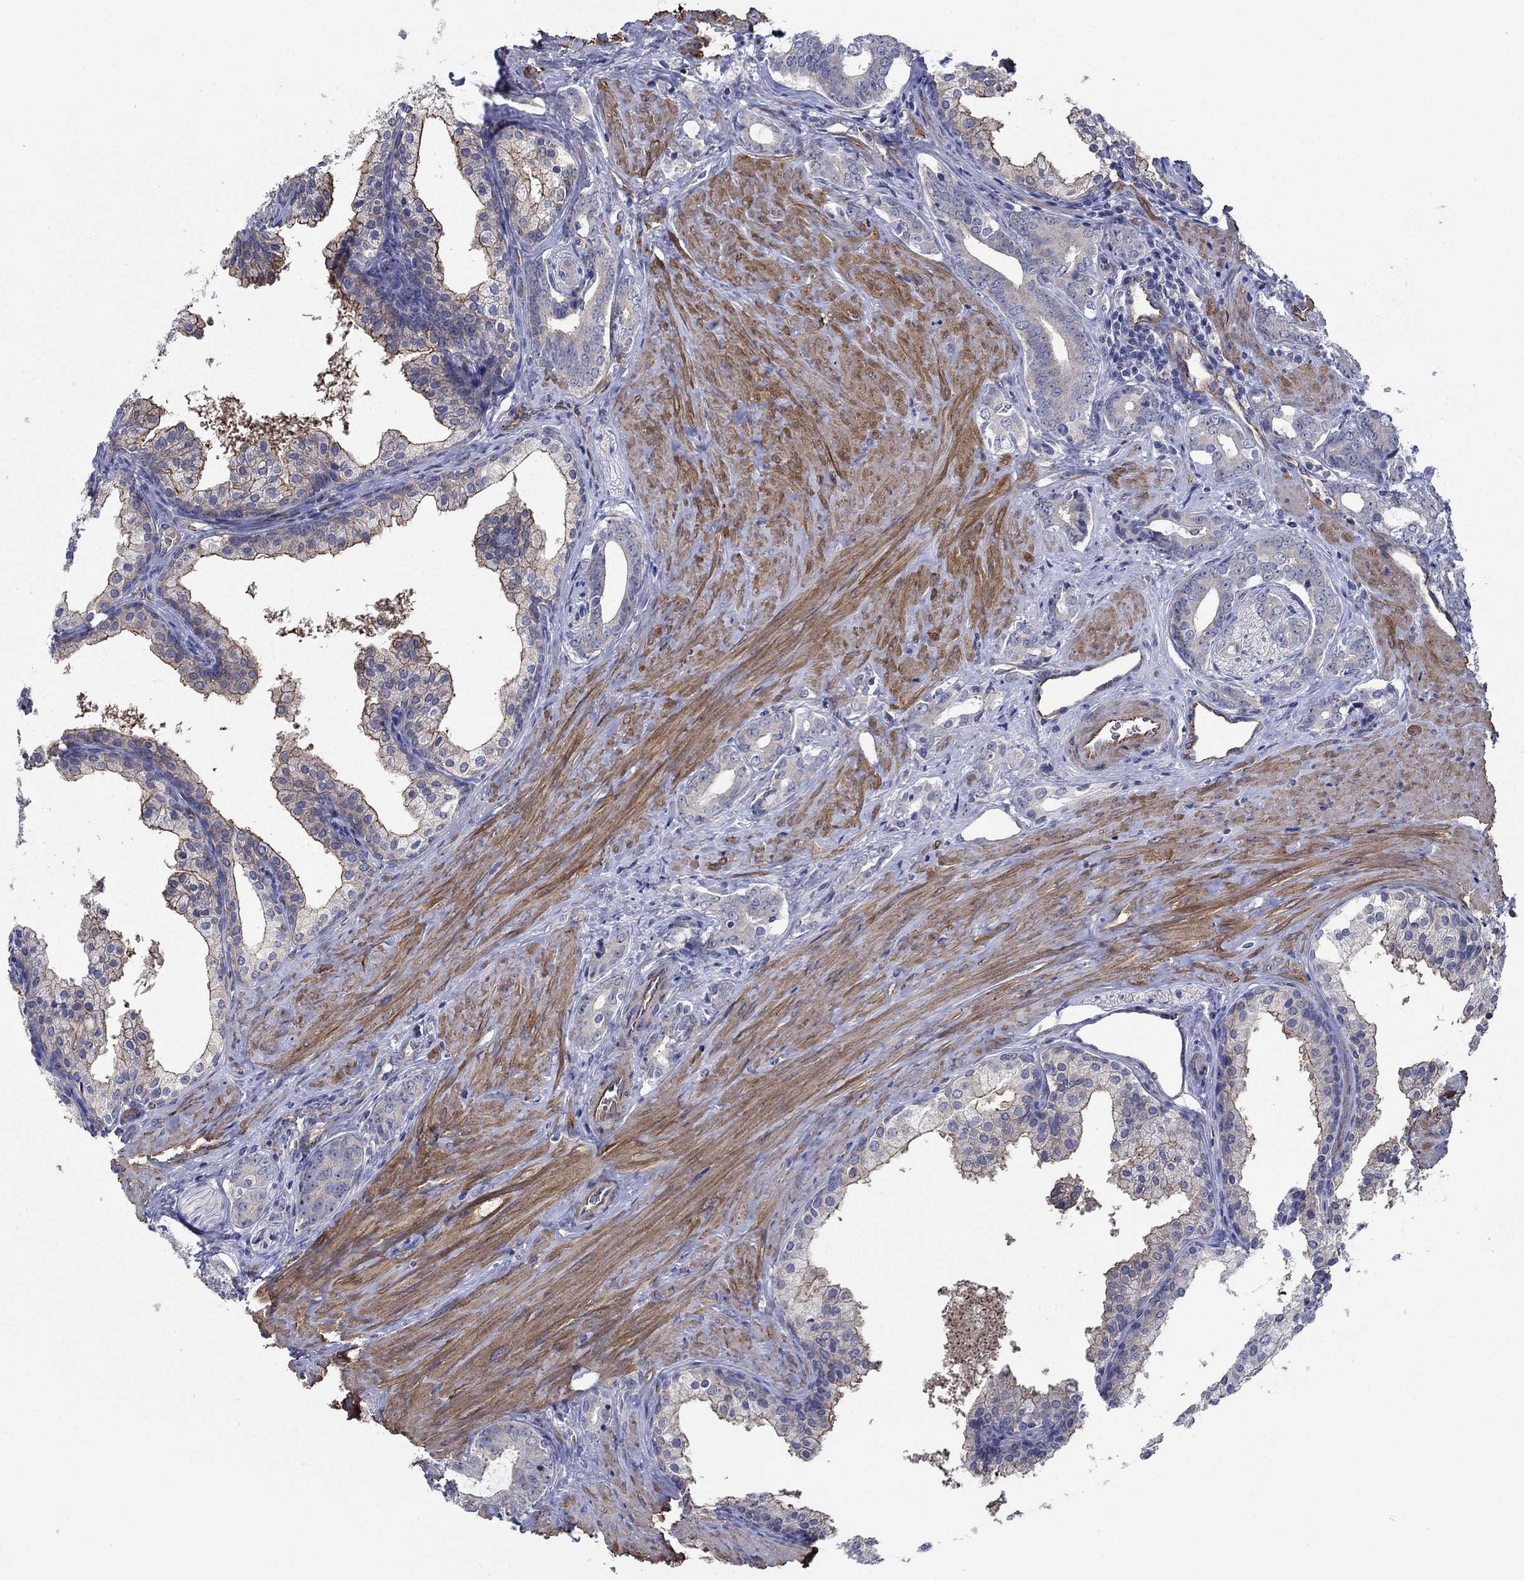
{"staining": {"intensity": "moderate", "quantity": "<25%", "location": "cytoplasmic/membranous"}, "tissue": "prostate cancer", "cell_type": "Tumor cells", "image_type": "cancer", "snomed": [{"axis": "morphology", "description": "Adenocarcinoma, NOS"}, {"axis": "topography", "description": "Prostate"}], "caption": "This is an image of IHC staining of prostate cancer (adenocarcinoma), which shows moderate positivity in the cytoplasmic/membranous of tumor cells.", "gene": "FLNC", "patient": {"sex": "male", "age": 55}}